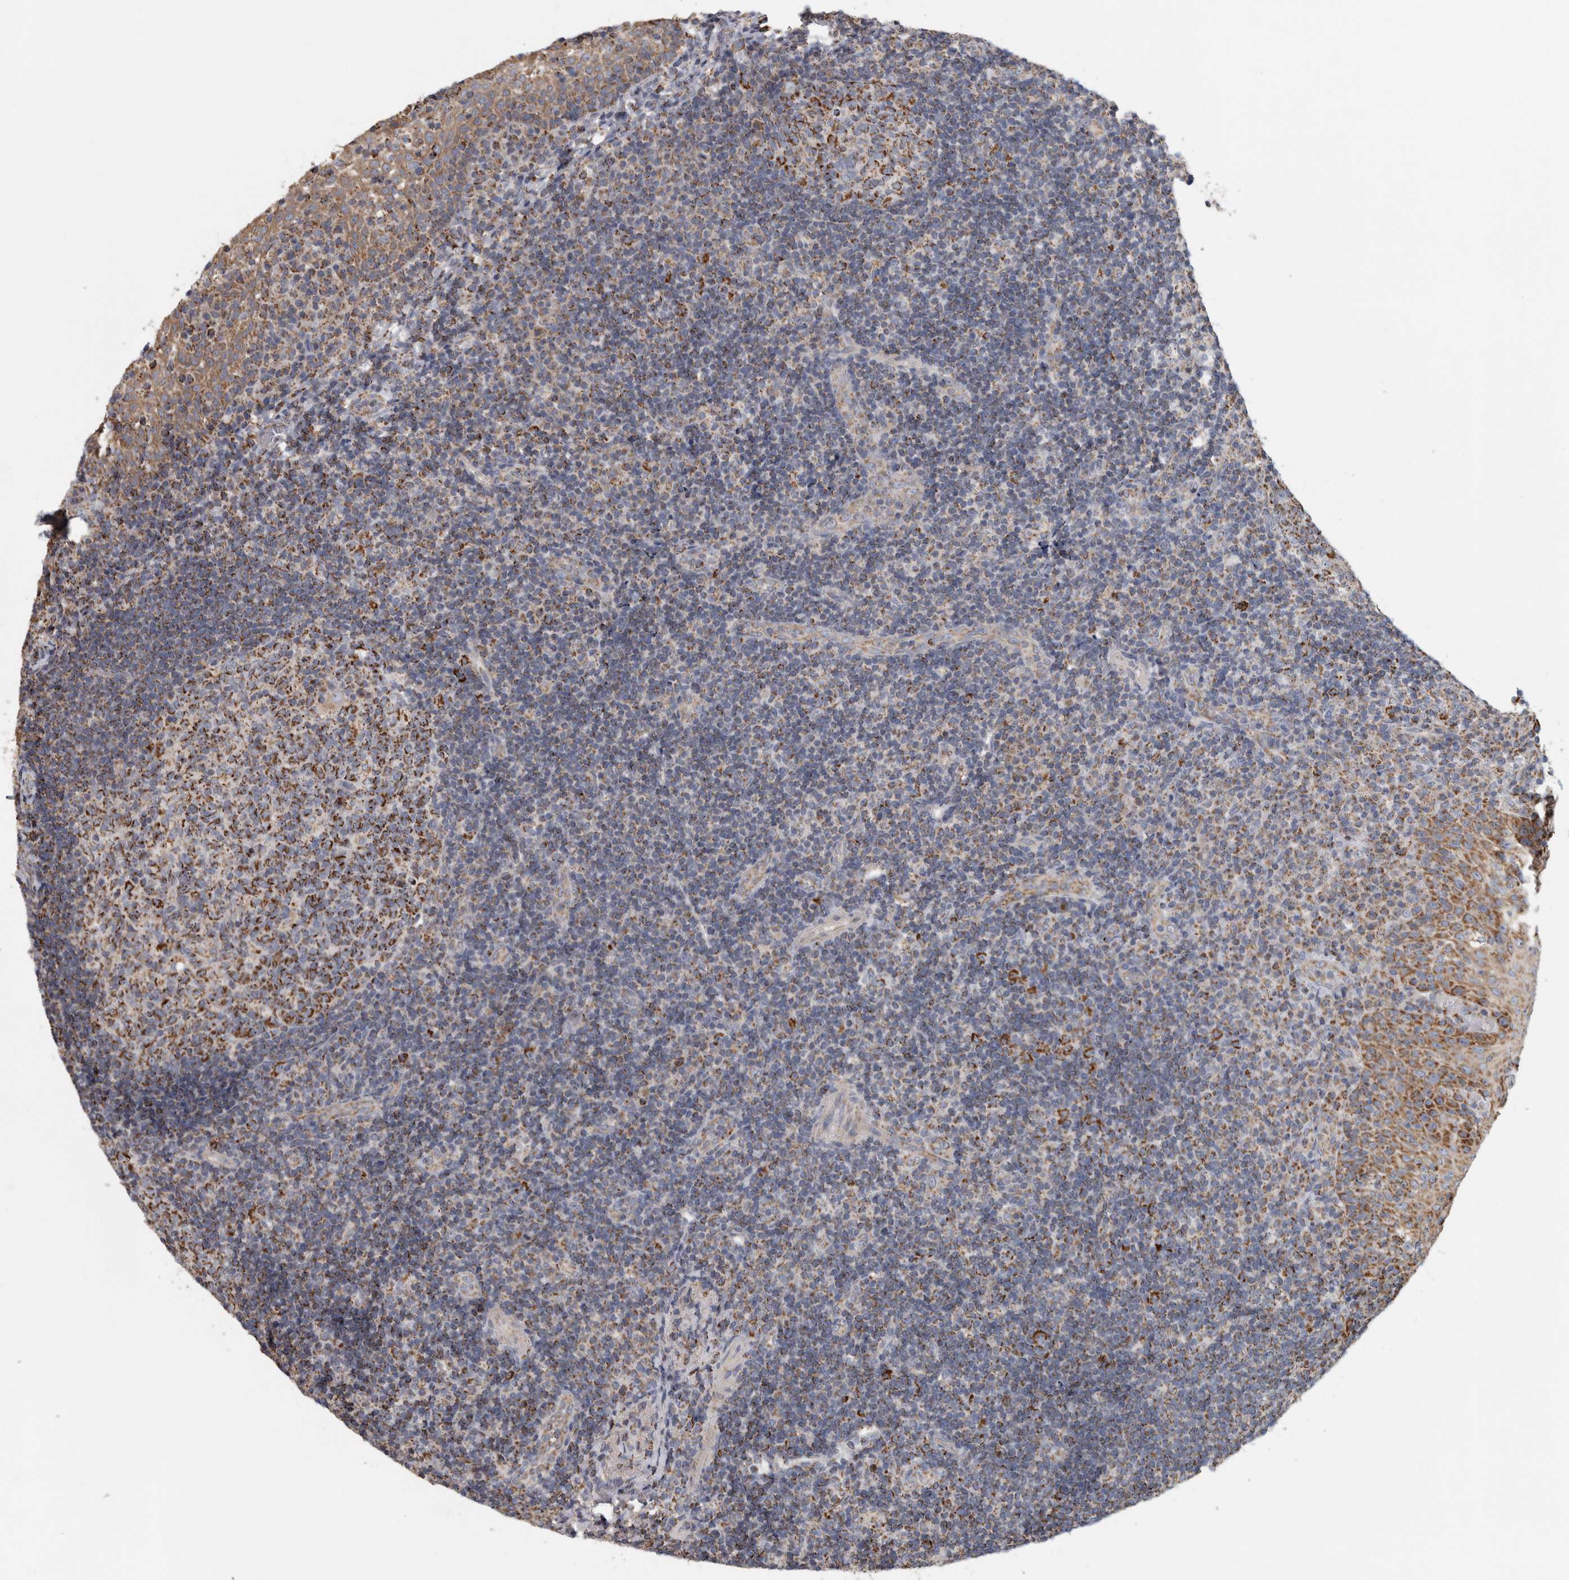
{"staining": {"intensity": "moderate", "quantity": ">75%", "location": "cytoplasmic/membranous"}, "tissue": "tonsil", "cell_type": "Germinal center cells", "image_type": "normal", "snomed": [{"axis": "morphology", "description": "Normal tissue, NOS"}, {"axis": "topography", "description": "Tonsil"}], "caption": "High-power microscopy captured an immunohistochemistry (IHC) micrograph of unremarkable tonsil, revealing moderate cytoplasmic/membranous staining in about >75% of germinal center cells.", "gene": "ST8SIA1", "patient": {"sex": "female", "age": 40}}